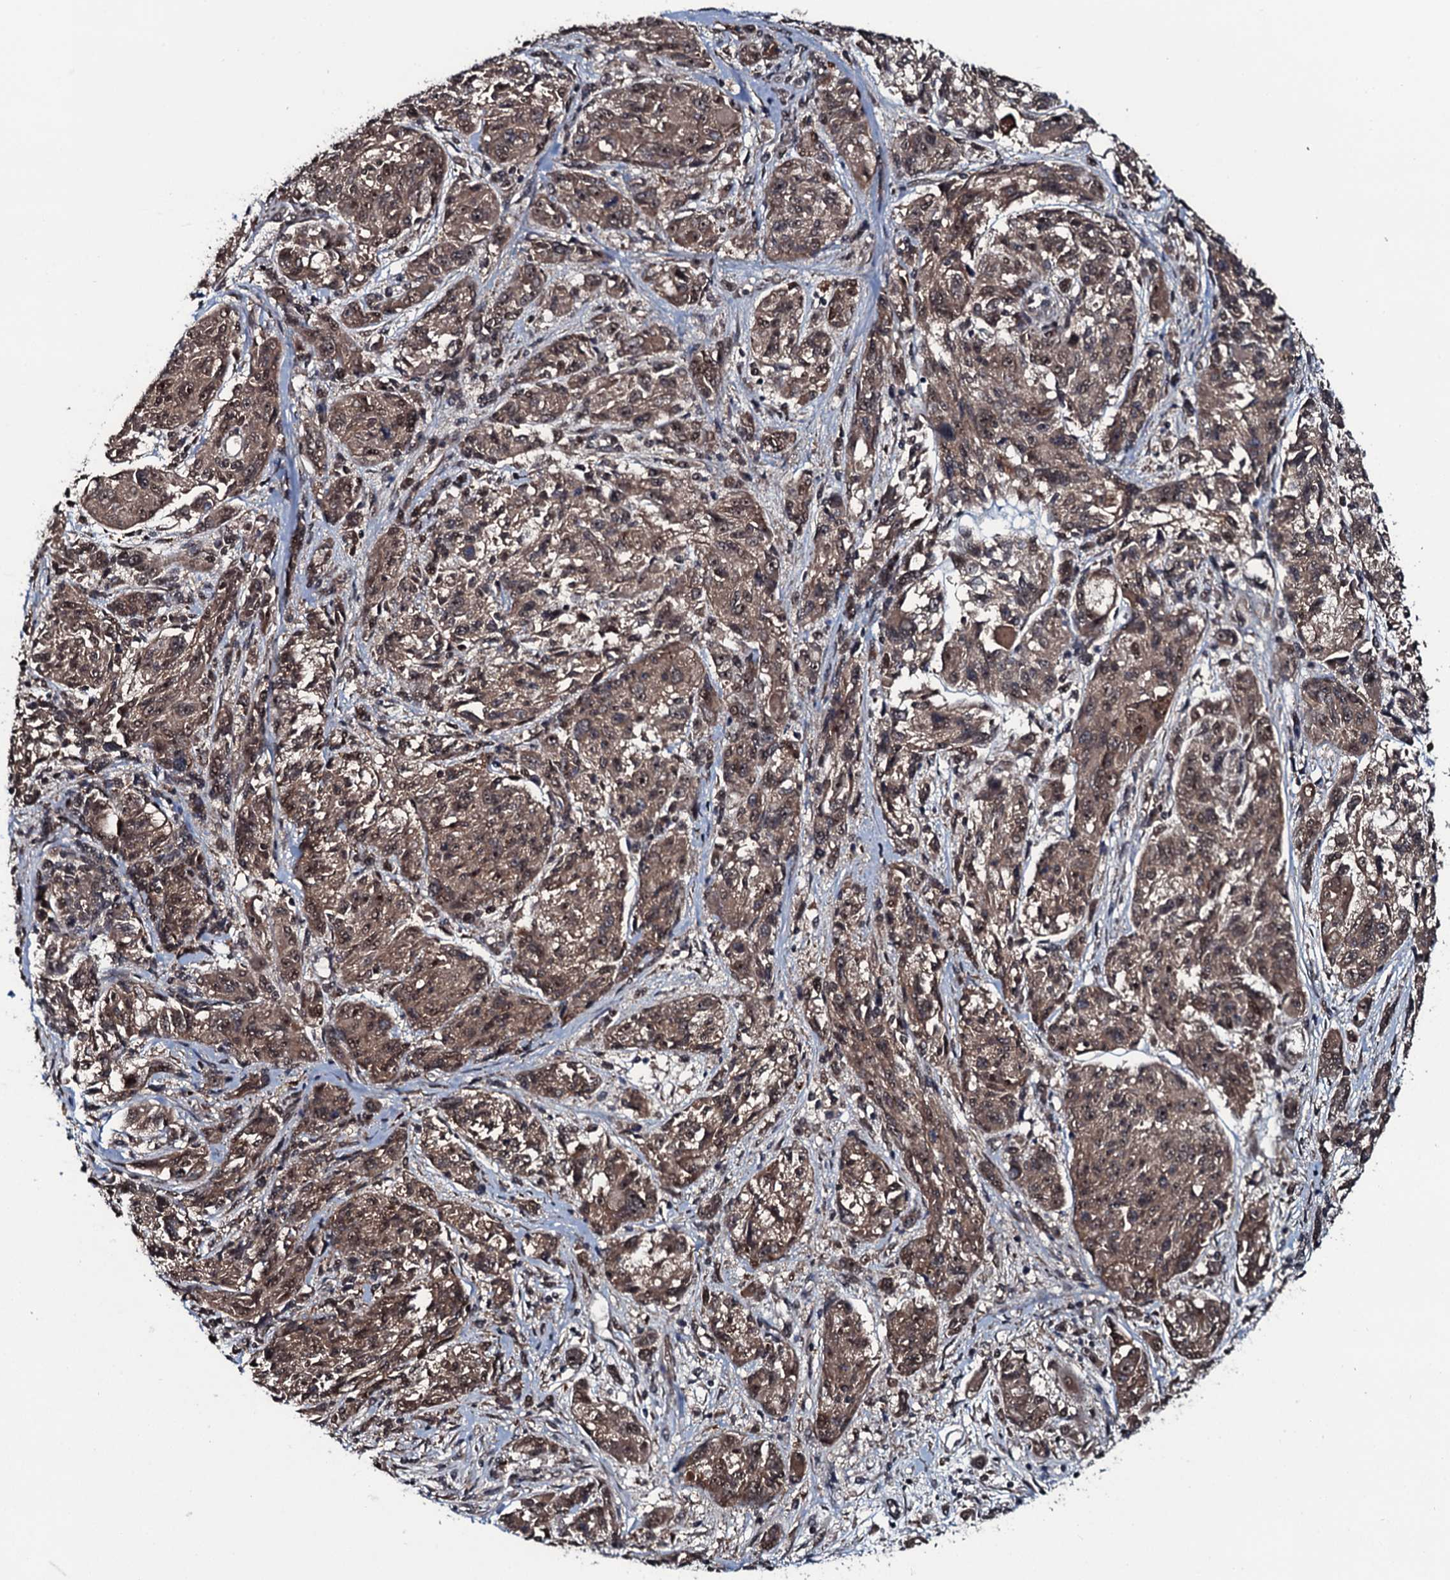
{"staining": {"intensity": "moderate", "quantity": ">75%", "location": "cytoplasmic/membranous,nuclear"}, "tissue": "melanoma", "cell_type": "Tumor cells", "image_type": "cancer", "snomed": [{"axis": "morphology", "description": "Malignant melanoma, NOS"}, {"axis": "topography", "description": "Skin"}], "caption": "IHC image of neoplastic tissue: human melanoma stained using IHC demonstrates medium levels of moderate protein expression localized specifically in the cytoplasmic/membranous and nuclear of tumor cells, appearing as a cytoplasmic/membranous and nuclear brown color.", "gene": "HDDC3", "patient": {"sex": "male", "age": 53}}